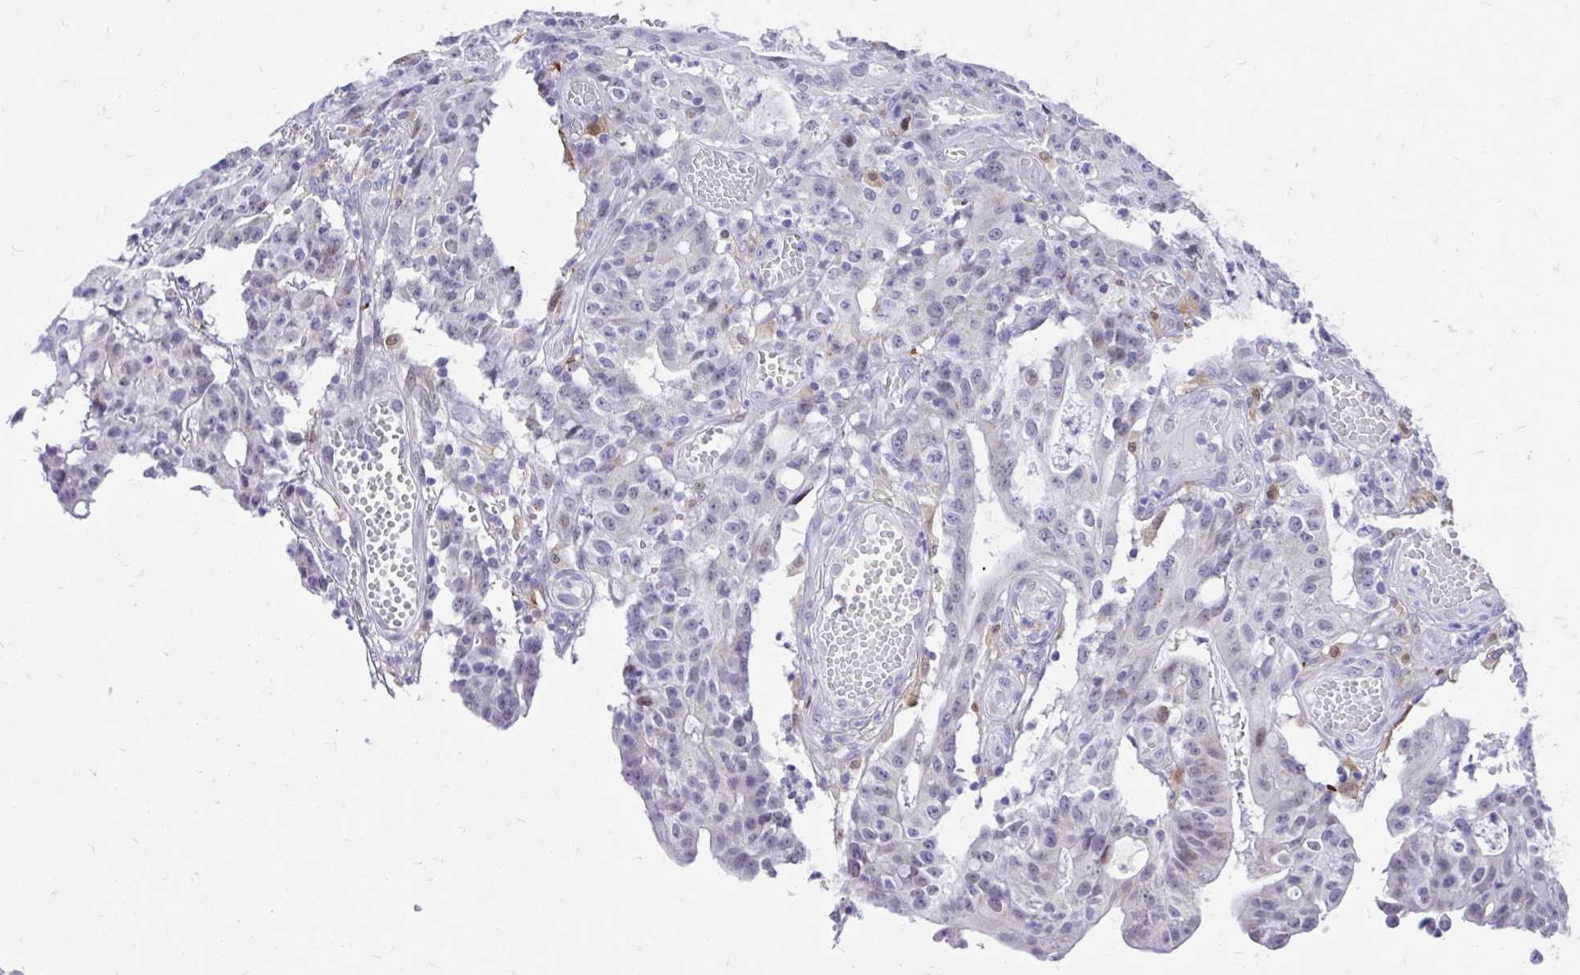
{"staining": {"intensity": "negative", "quantity": "none", "location": "none"}, "tissue": "colorectal cancer", "cell_type": "Tumor cells", "image_type": "cancer", "snomed": [{"axis": "morphology", "description": "Adenocarcinoma, NOS"}, {"axis": "topography", "description": "Colon"}], "caption": "The image shows no significant staining in tumor cells of adenocarcinoma (colorectal).", "gene": "GLB1L2", "patient": {"sex": "male", "age": 83}}